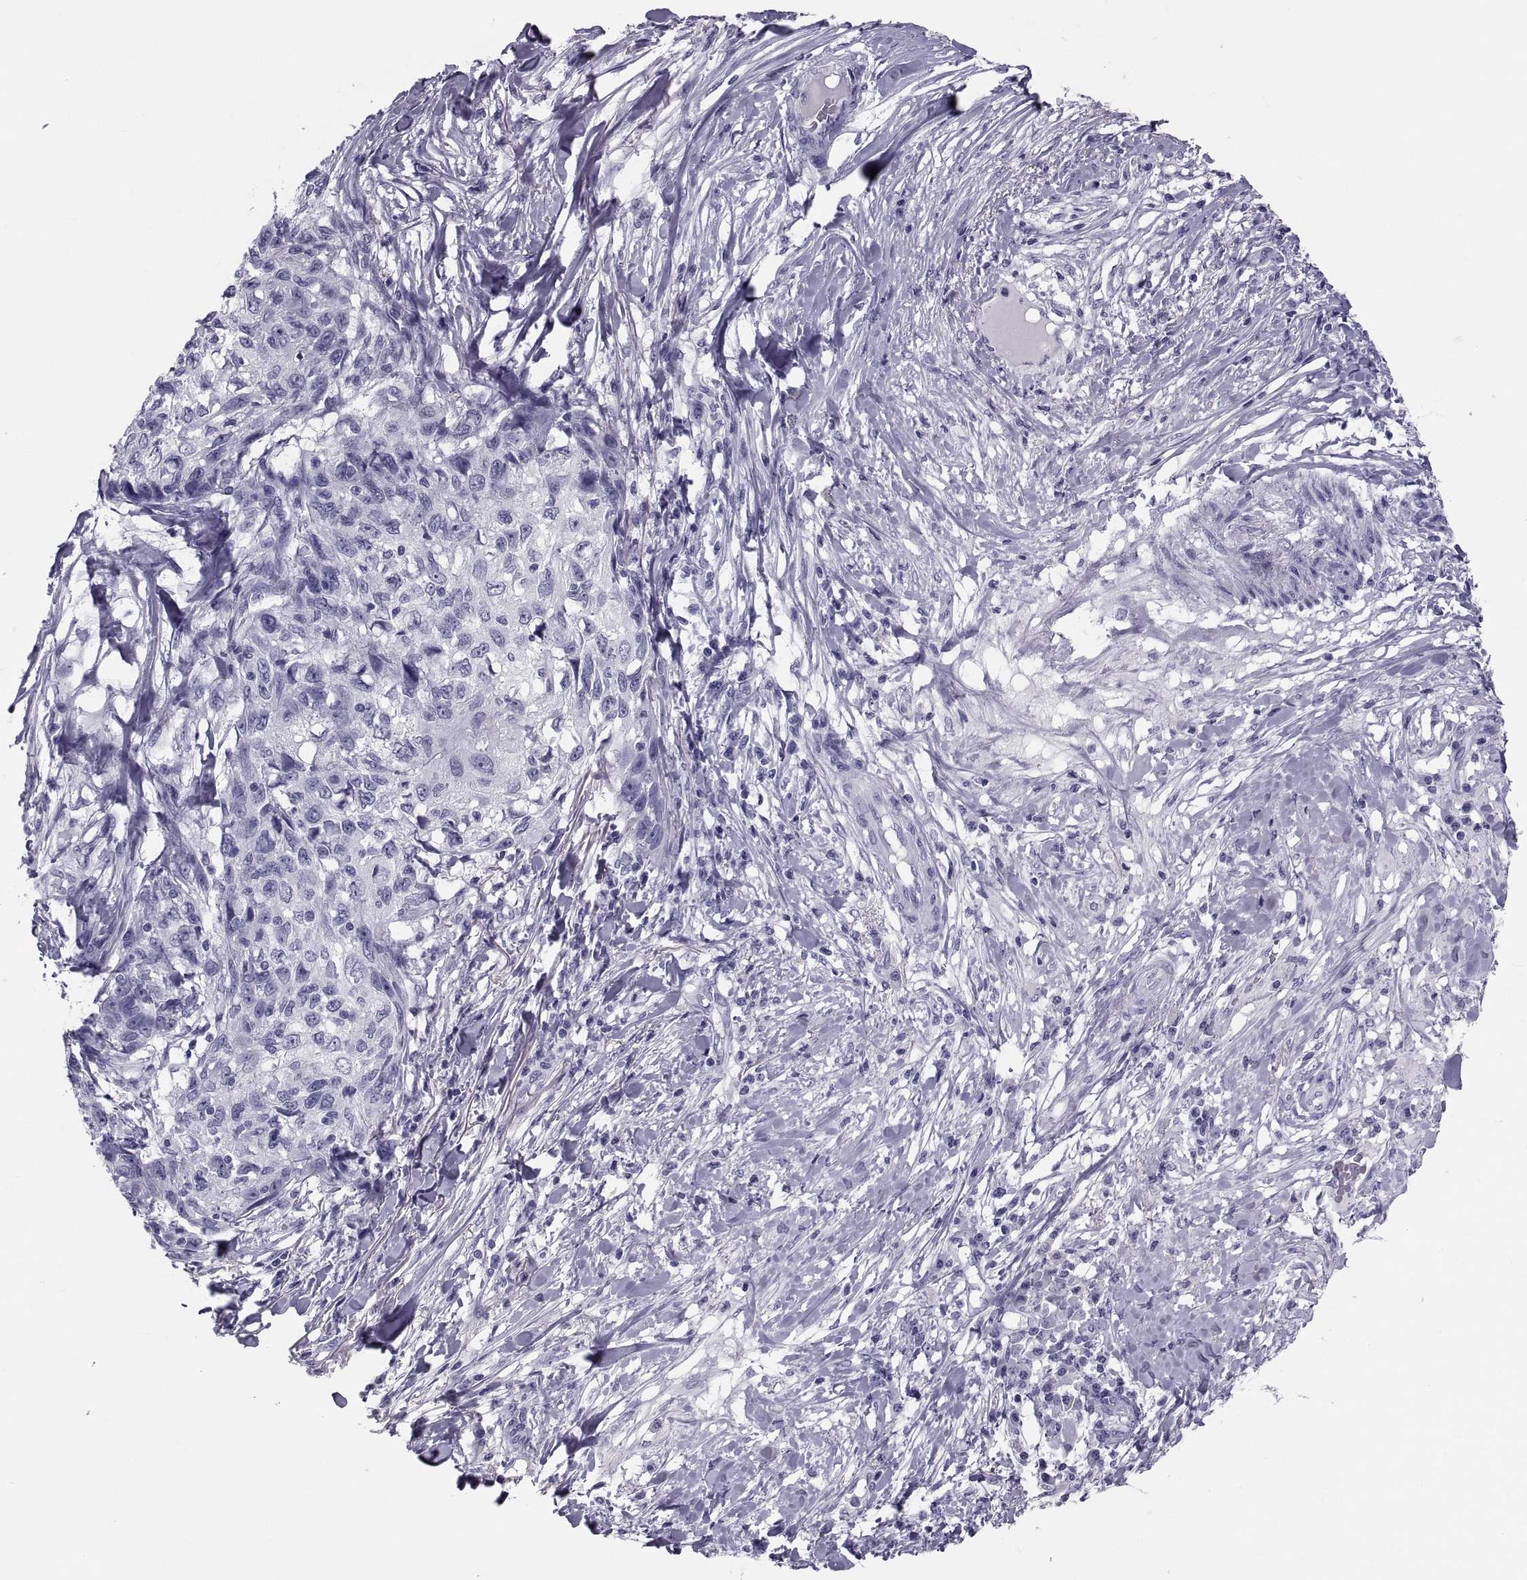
{"staining": {"intensity": "negative", "quantity": "none", "location": "none"}, "tissue": "skin cancer", "cell_type": "Tumor cells", "image_type": "cancer", "snomed": [{"axis": "morphology", "description": "Squamous cell carcinoma, NOS"}, {"axis": "topography", "description": "Skin"}], "caption": "Immunohistochemical staining of human skin cancer shows no significant staining in tumor cells. (DAB immunohistochemistry with hematoxylin counter stain).", "gene": "CRISP1", "patient": {"sex": "male", "age": 92}}